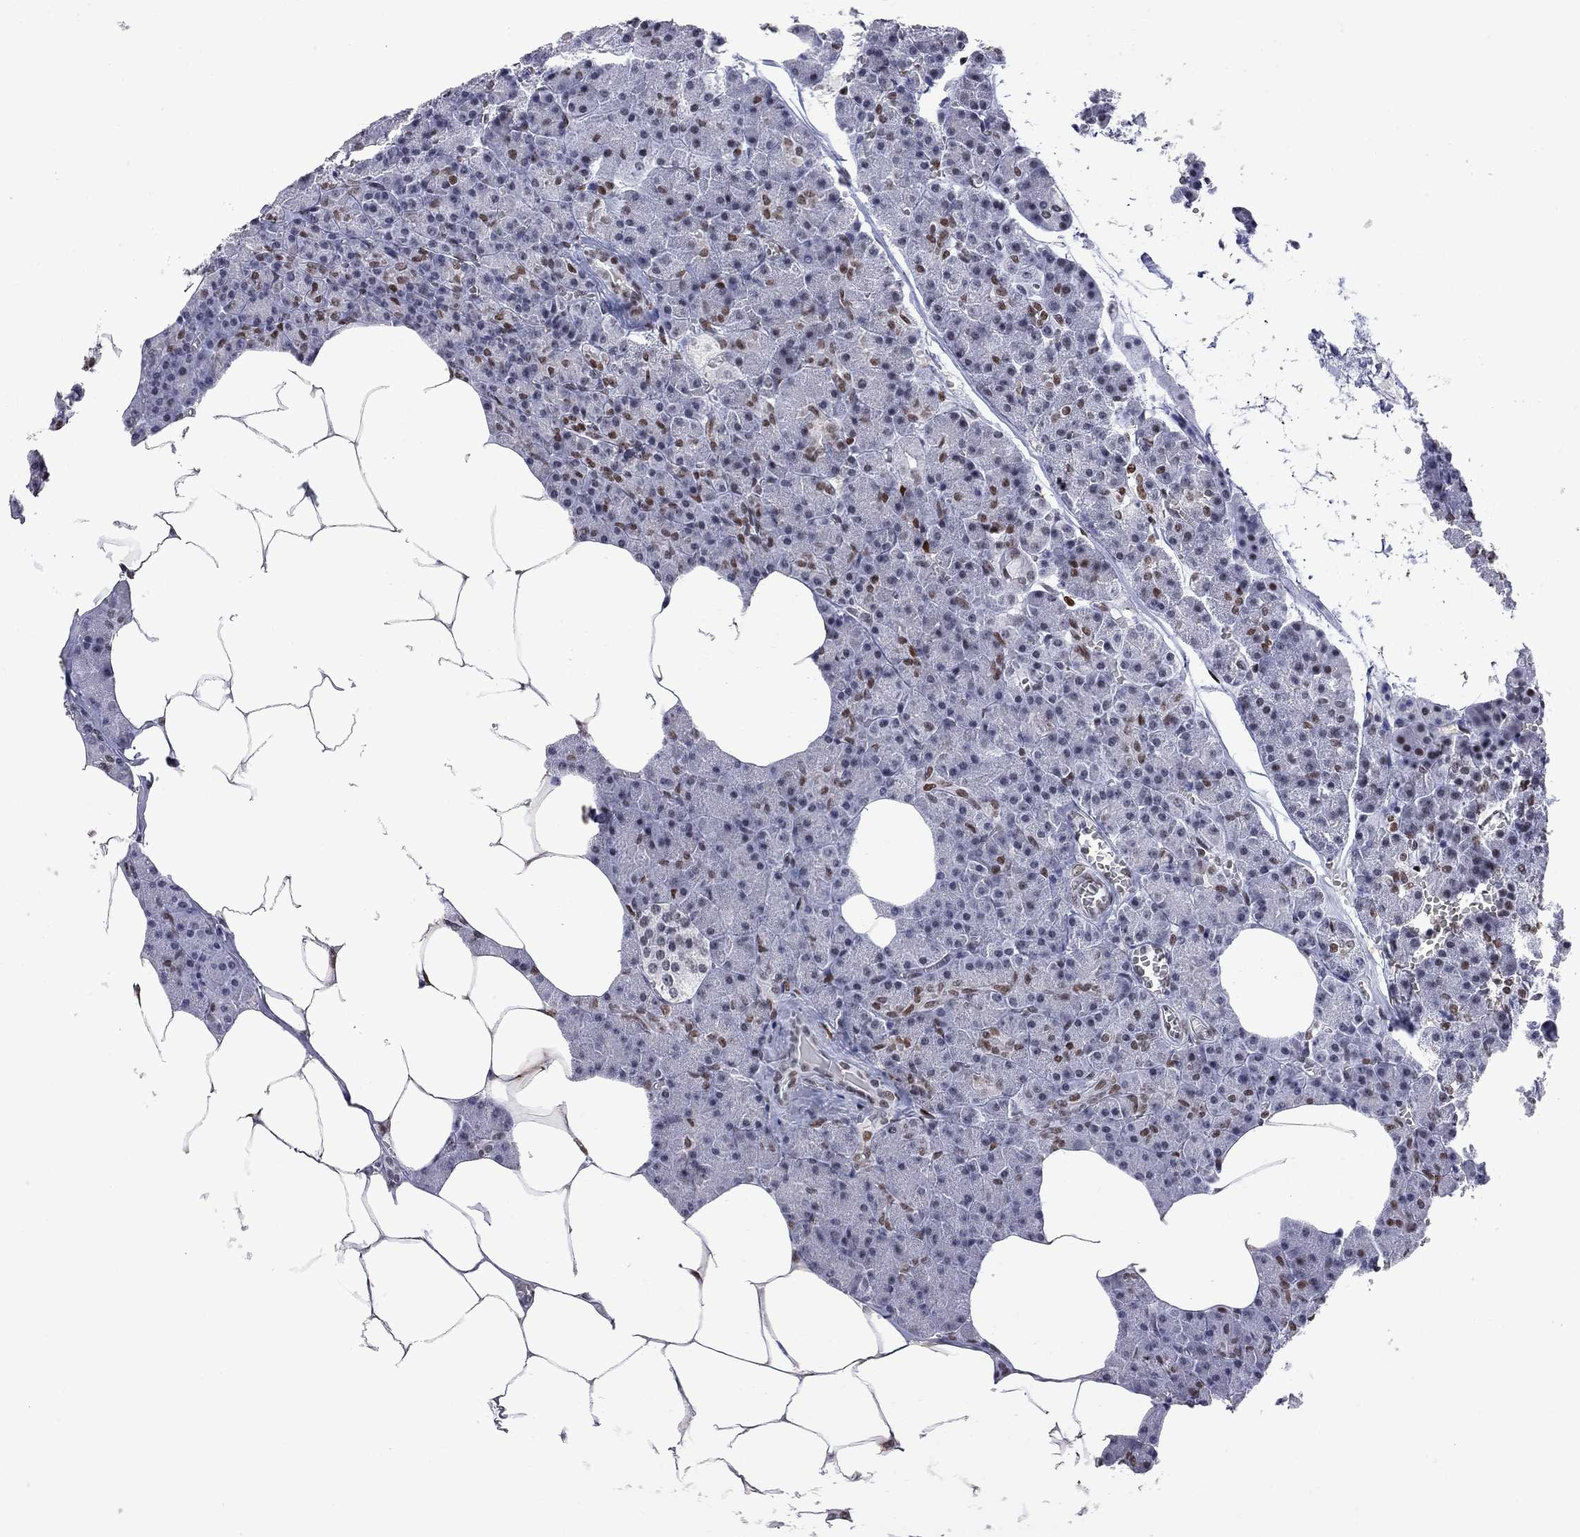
{"staining": {"intensity": "moderate", "quantity": "<25%", "location": "nuclear"}, "tissue": "pancreas", "cell_type": "Exocrine glandular cells", "image_type": "normal", "snomed": [{"axis": "morphology", "description": "Normal tissue, NOS"}, {"axis": "topography", "description": "Pancreas"}], "caption": "Immunohistochemical staining of benign pancreas reveals low levels of moderate nuclear staining in approximately <25% of exocrine glandular cells.", "gene": "ZBTB47", "patient": {"sex": "female", "age": 45}}